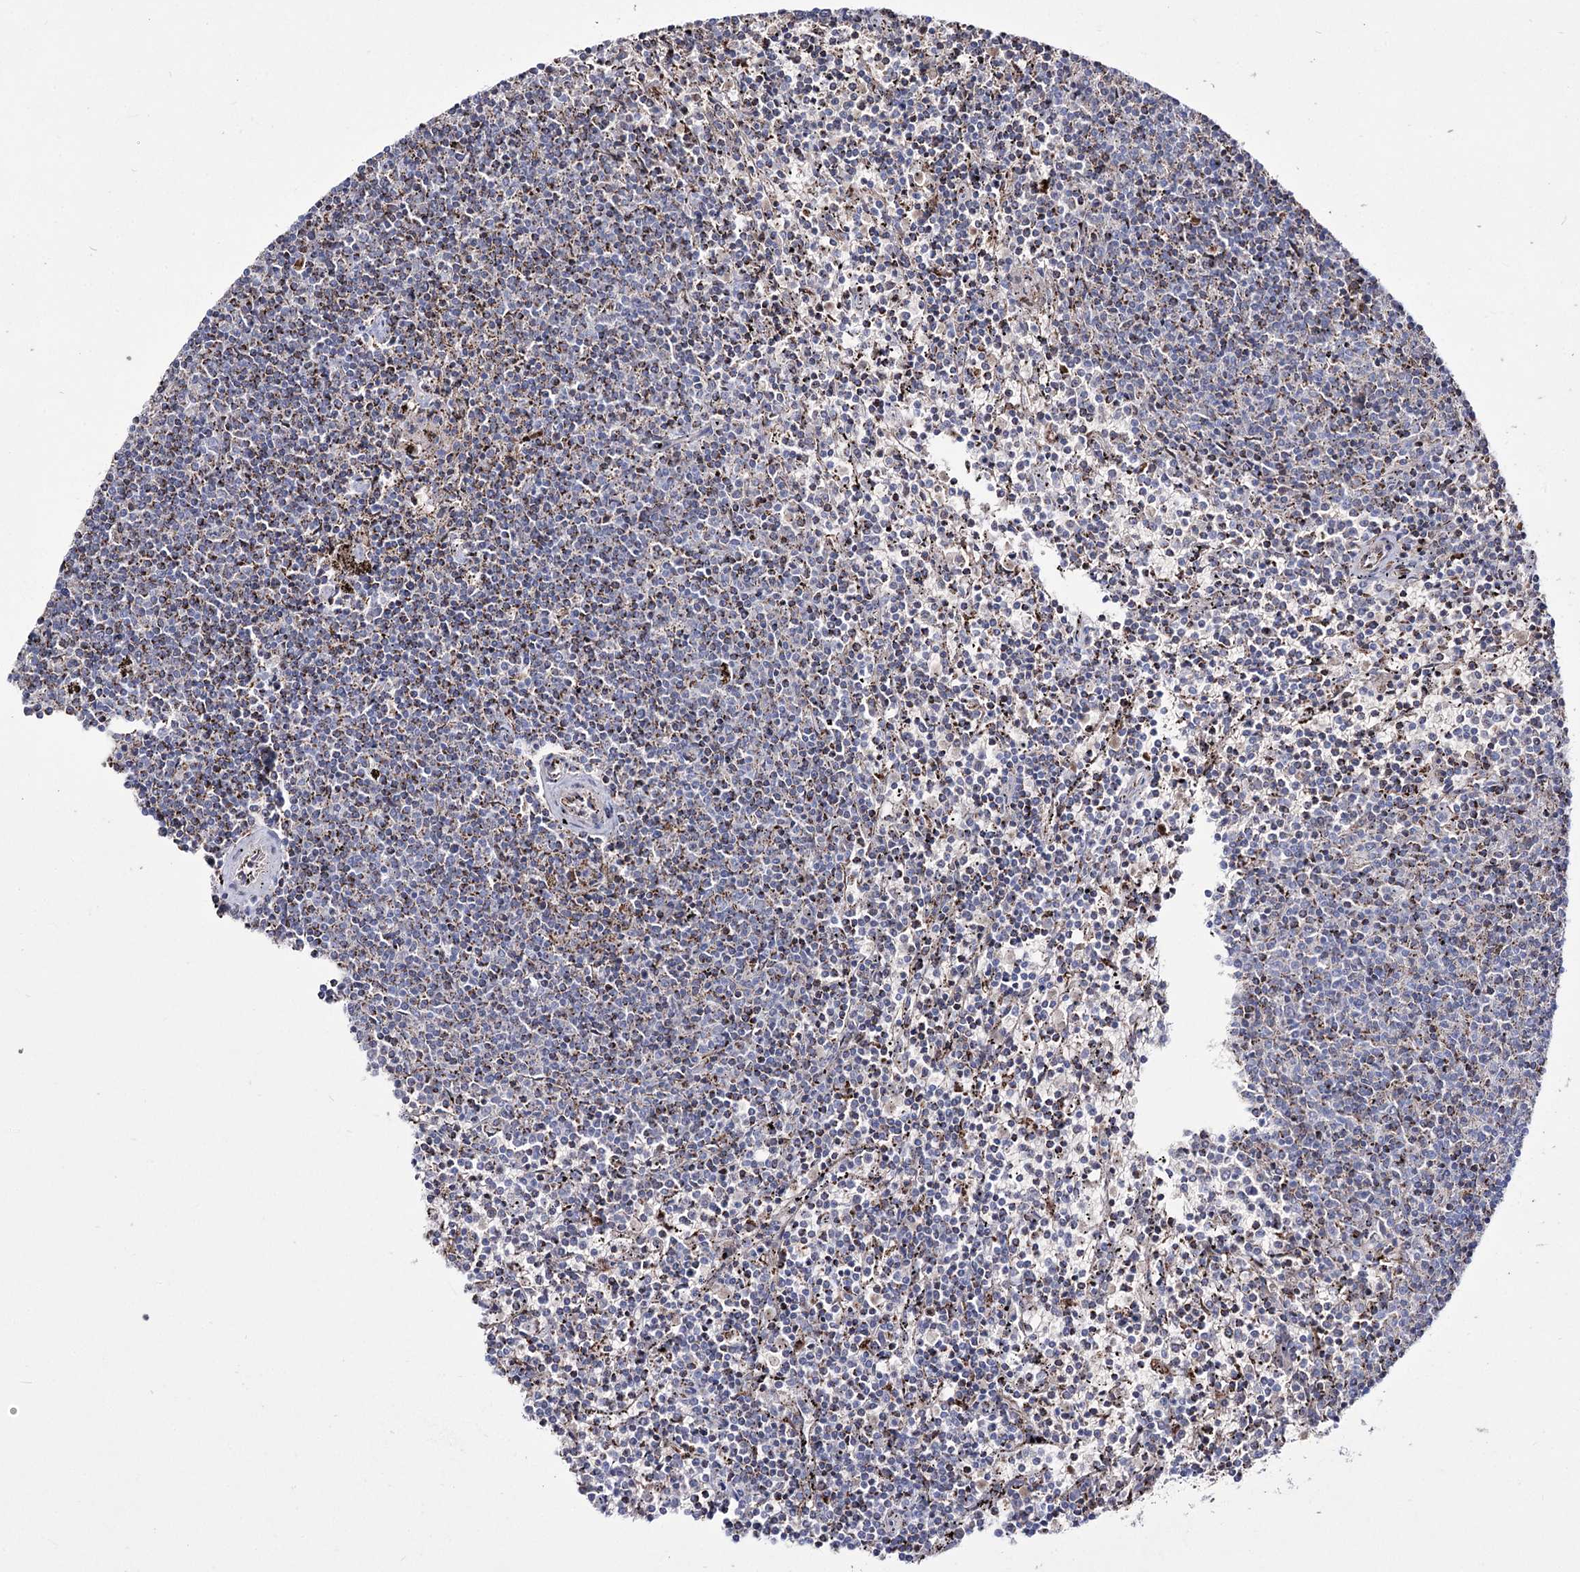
{"staining": {"intensity": "moderate", "quantity": "<25%", "location": "cytoplasmic/membranous"}, "tissue": "lymphoma", "cell_type": "Tumor cells", "image_type": "cancer", "snomed": [{"axis": "morphology", "description": "Malignant lymphoma, non-Hodgkin's type, Low grade"}, {"axis": "topography", "description": "Spleen"}], "caption": "Lymphoma tissue shows moderate cytoplasmic/membranous expression in about <25% of tumor cells, visualized by immunohistochemistry.", "gene": "OSBPL5", "patient": {"sex": "female", "age": 50}}